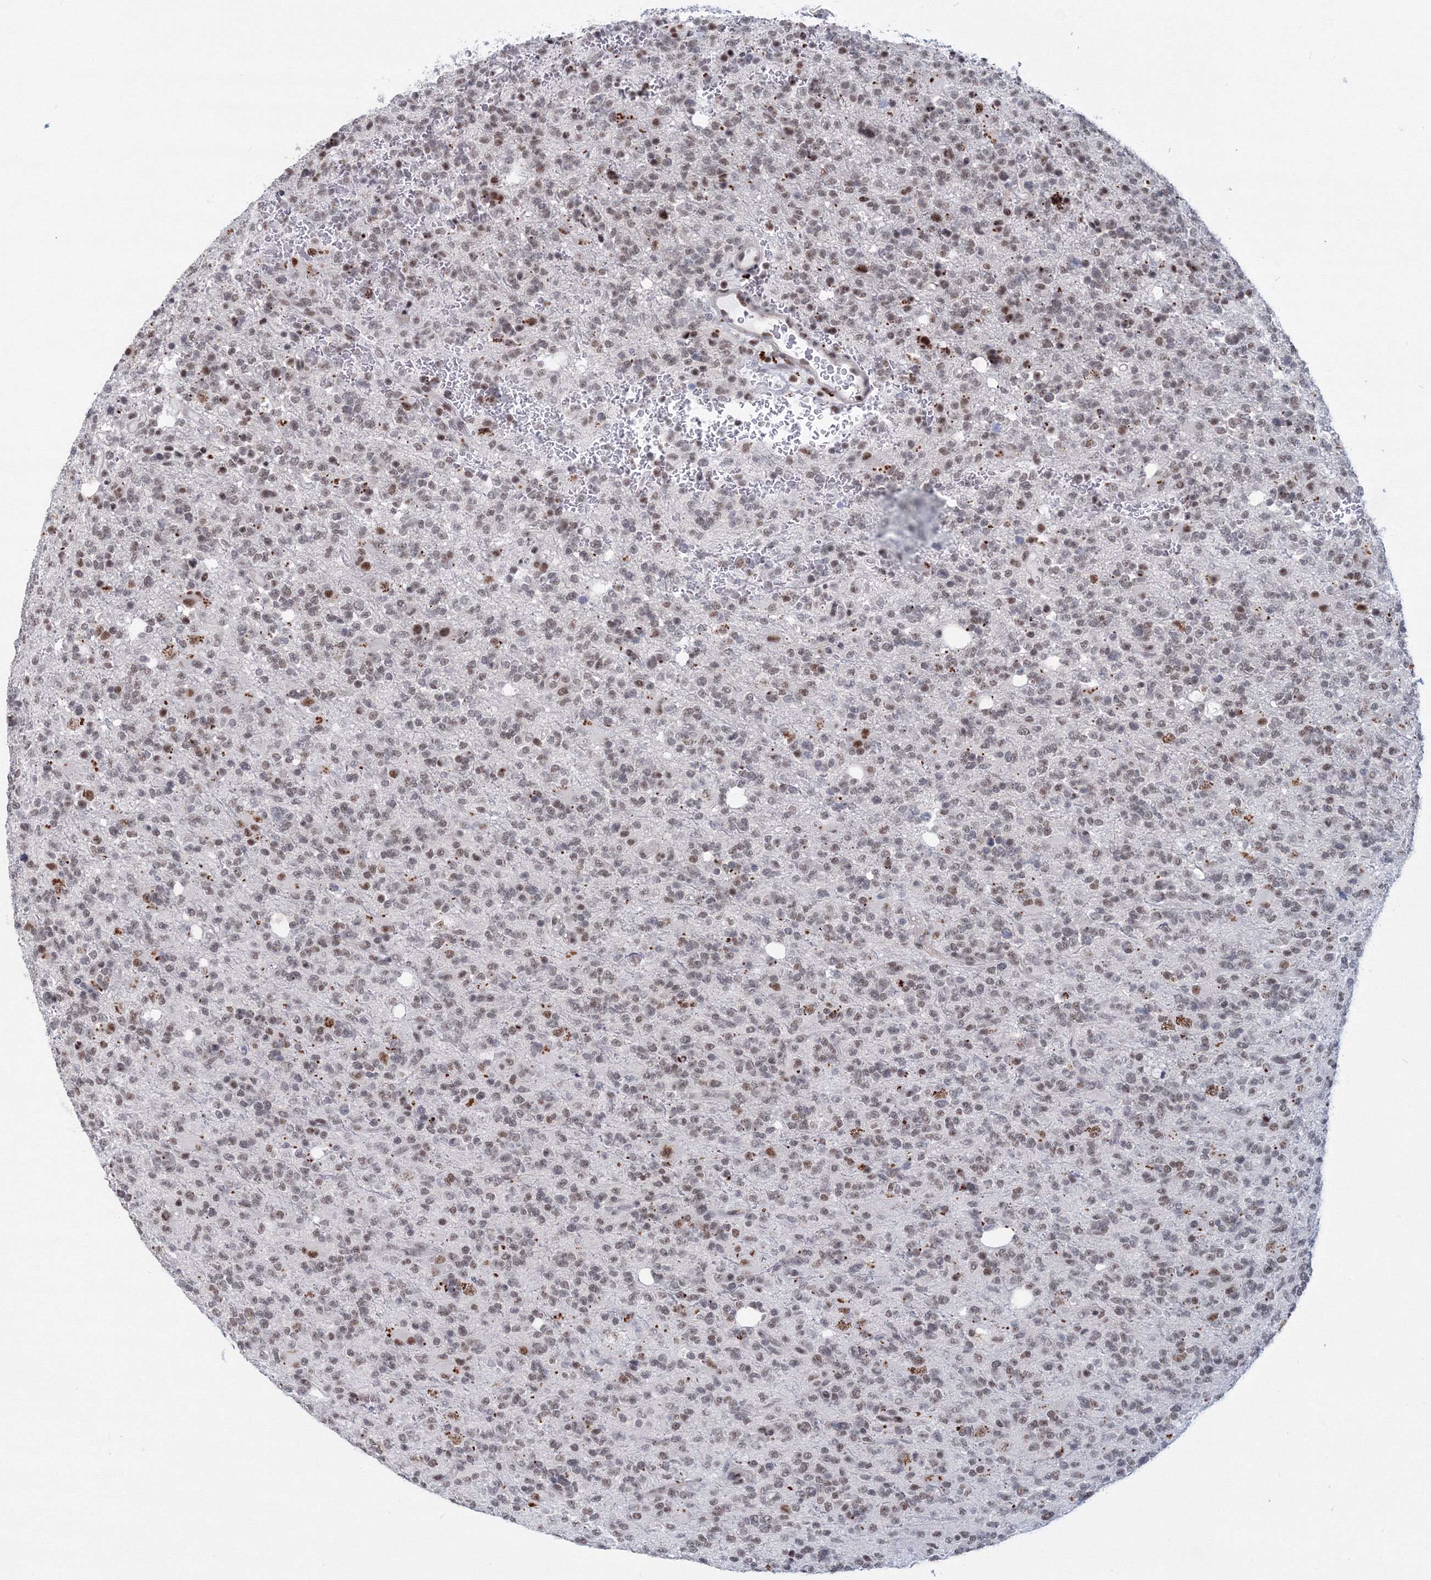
{"staining": {"intensity": "weak", "quantity": ">75%", "location": "nuclear"}, "tissue": "glioma", "cell_type": "Tumor cells", "image_type": "cancer", "snomed": [{"axis": "morphology", "description": "Glioma, malignant, High grade"}, {"axis": "topography", "description": "Brain"}], "caption": "A high-resolution image shows immunohistochemistry (IHC) staining of glioma, which reveals weak nuclear staining in approximately >75% of tumor cells.", "gene": "SF3B6", "patient": {"sex": "female", "age": 62}}